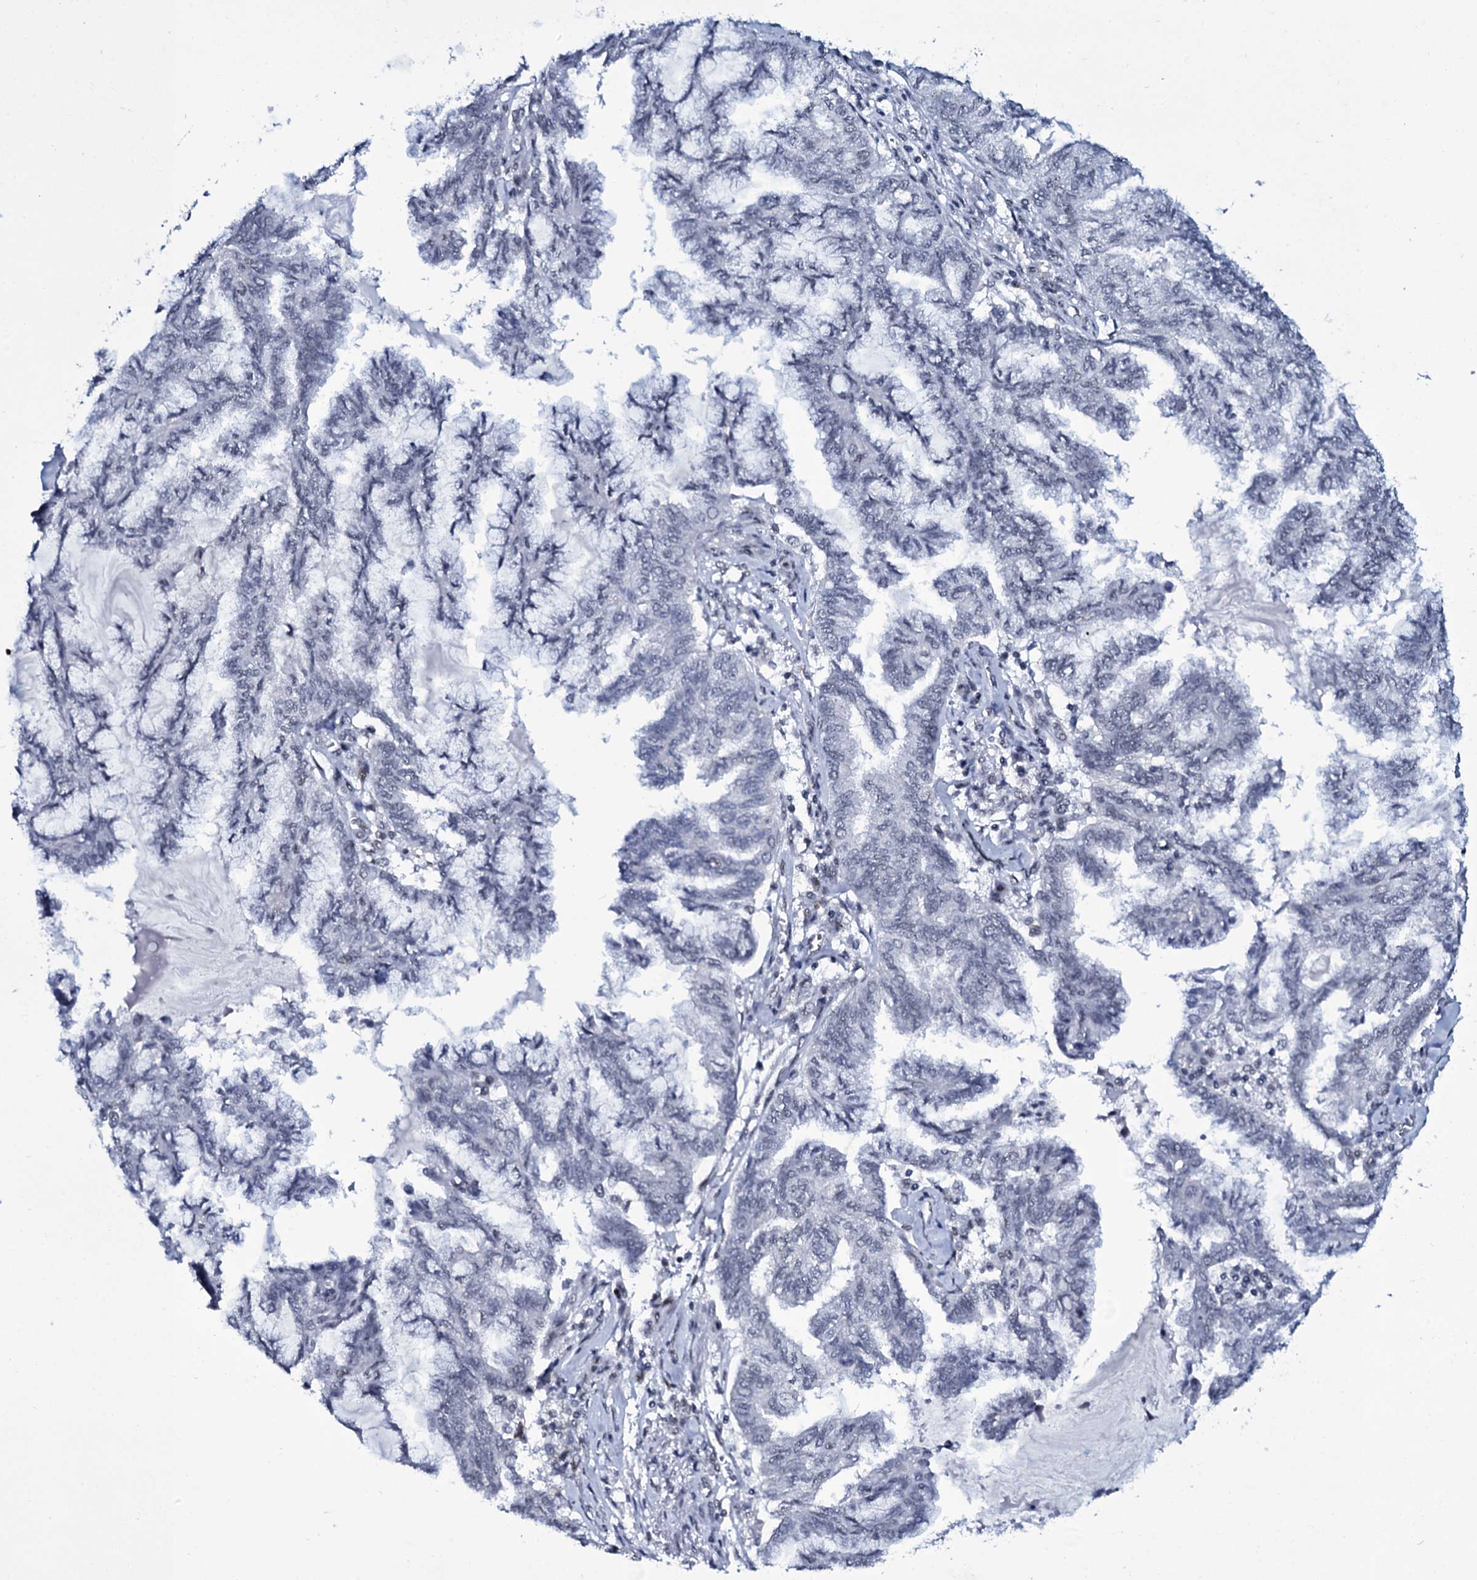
{"staining": {"intensity": "negative", "quantity": "none", "location": "none"}, "tissue": "endometrial cancer", "cell_type": "Tumor cells", "image_type": "cancer", "snomed": [{"axis": "morphology", "description": "Adenocarcinoma, NOS"}, {"axis": "topography", "description": "Endometrium"}], "caption": "Adenocarcinoma (endometrial) was stained to show a protein in brown. There is no significant staining in tumor cells. The staining is performed using DAB brown chromogen with nuclei counter-stained in using hematoxylin.", "gene": "ZMIZ2", "patient": {"sex": "female", "age": 86}}